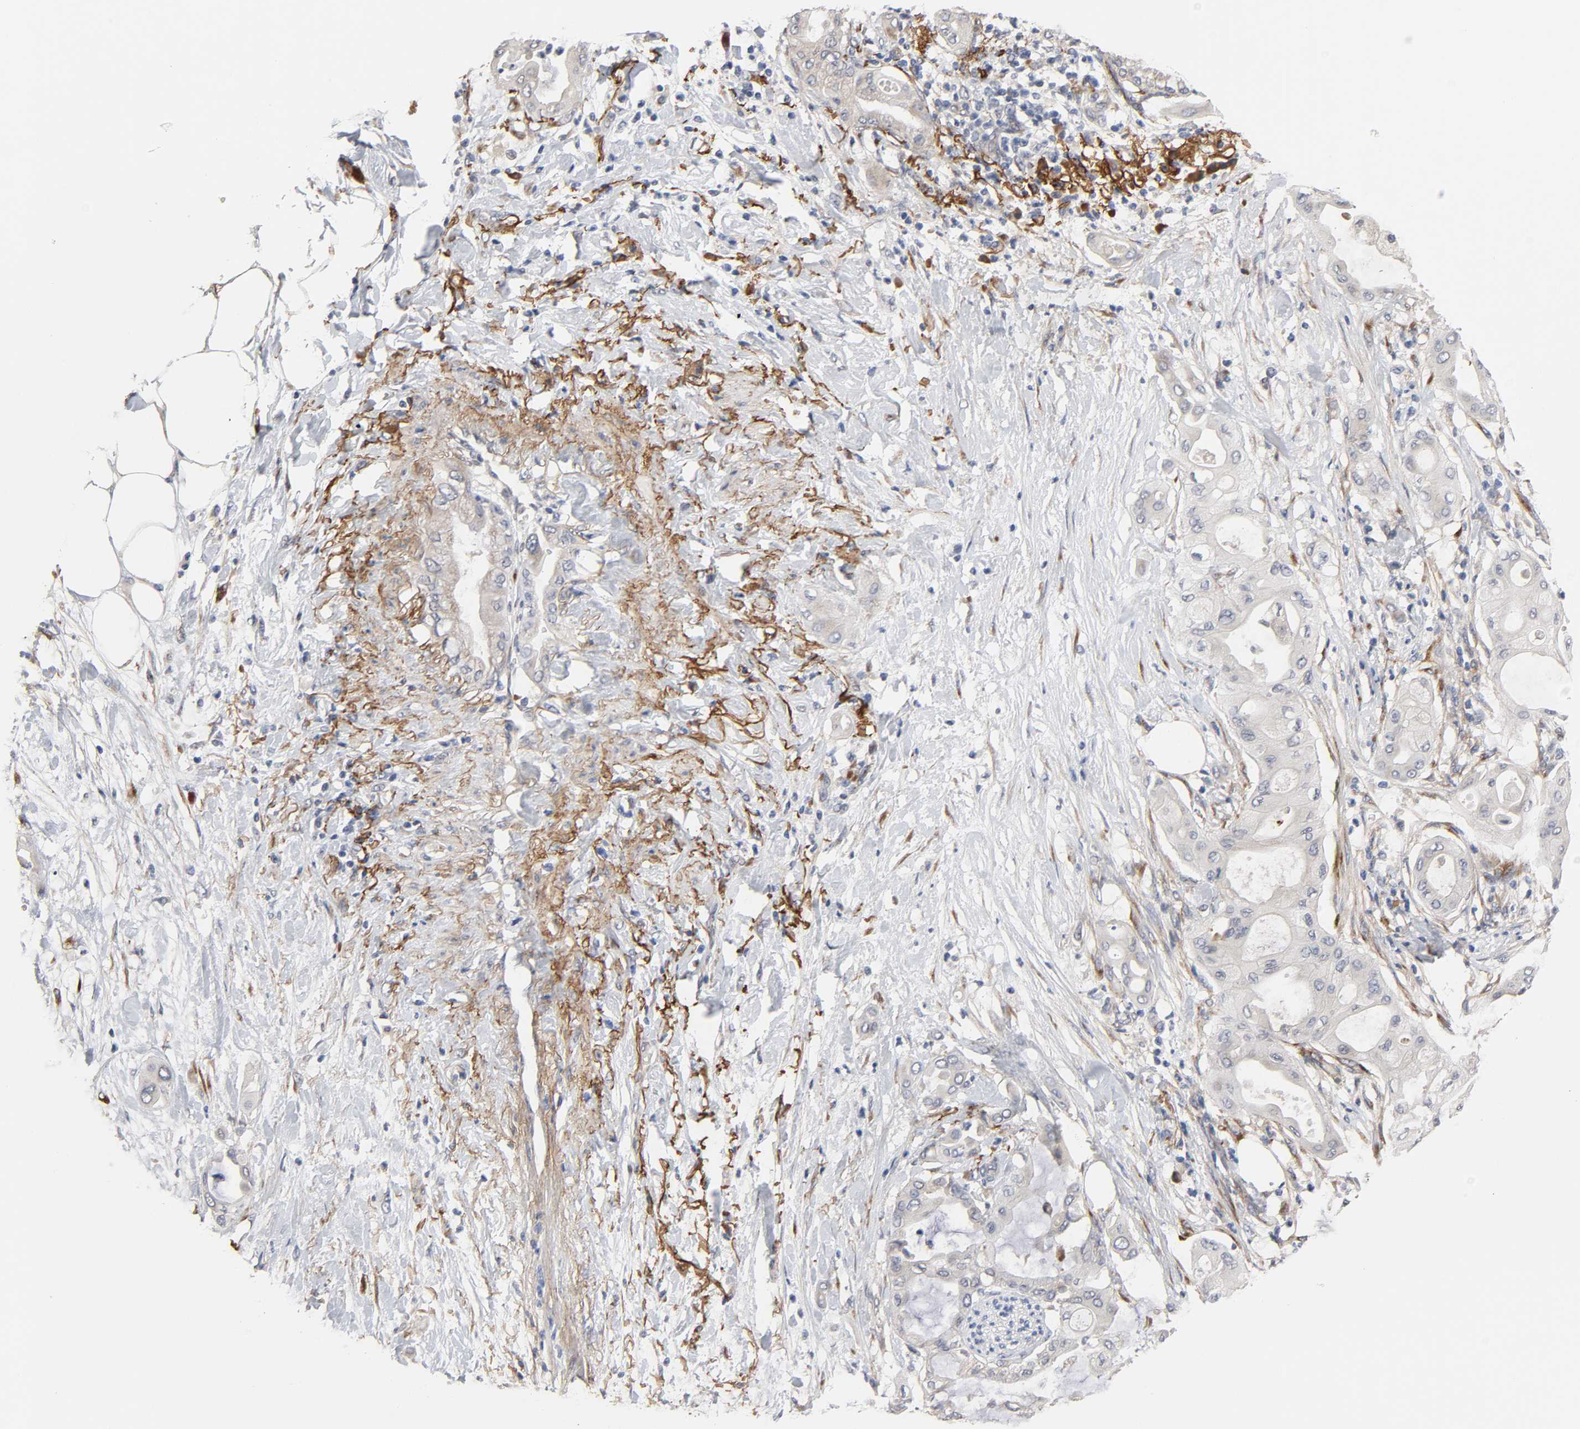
{"staining": {"intensity": "negative", "quantity": "none", "location": "none"}, "tissue": "pancreatic cancer", "cell_type": "Tumor cells", "image_type": "cancer", "snomed": [{"axis": "morphology", "description": "Adenocarcinoma, NOS"}, {"axis": "morphology", "description": "Adenocarcinoma, metastatic, NOS"}, {"axis": "topography", "description": "Lymph node"}, {"axis": "topography", "description": "Pancreas"}, {"axis": "topography", "description": "Duodenum"}], "caption": "Immunohistochemical staining of adenocarcinoma (pancreatic) exhibits no significant staining in tumor cells.", "gene": "HDLBP", "patient": {"sex": "female", "age": 64}}